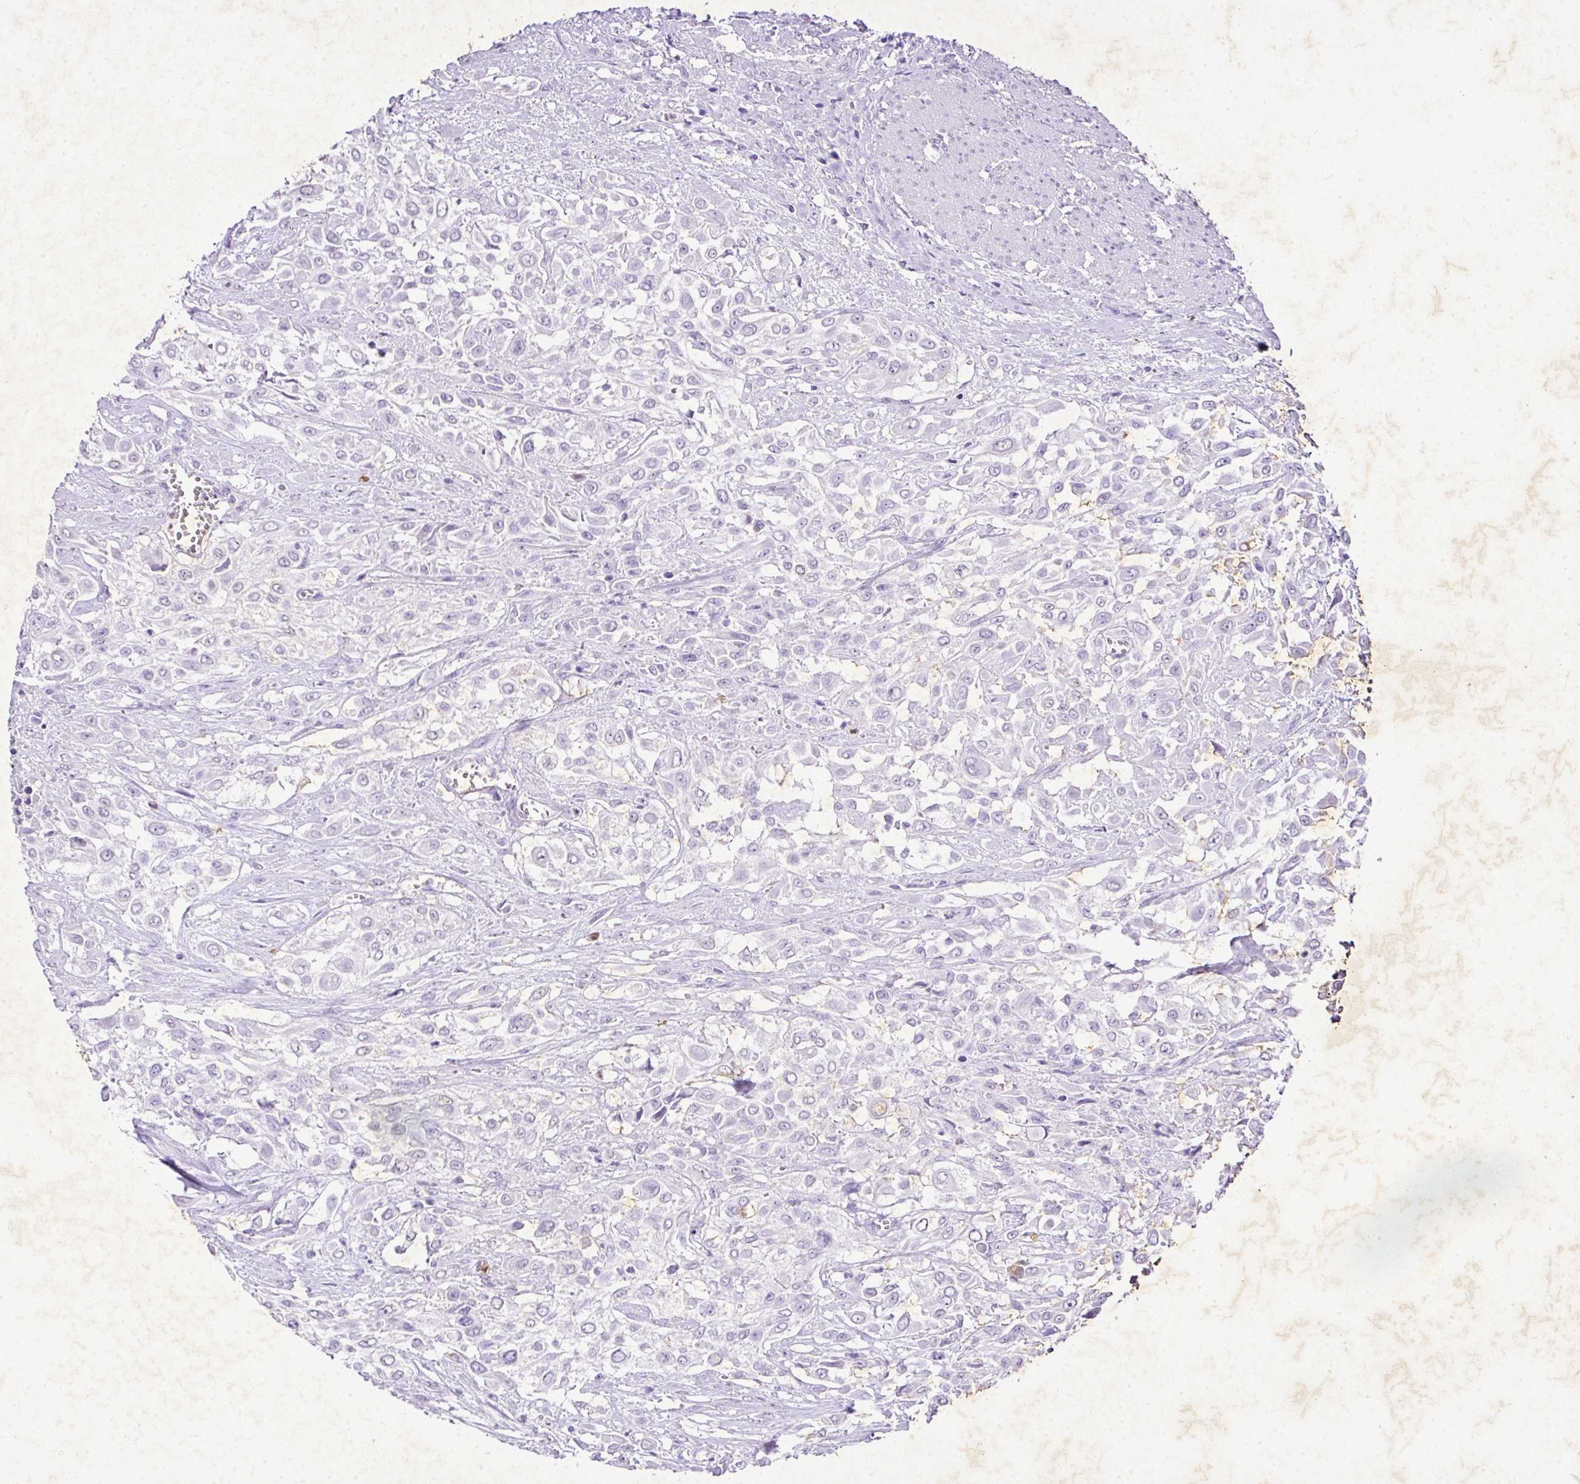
{"staining": {"intensity": "negative", "quantity": "none", "location": "none"}, "tissue": "urothelial cancer", "cell_type": "Tumor cells", "image_type": "cancer", "snomed": [{"axis": "morphology", "description": "Urothelial carcinoma, High grade"}, {"axis": "topography", "description": "Urinary bladder"}], "caption": "Immunohistochemical staining of human urothelial cancer exhibits no significant positivity in tumor cells.", "gene": "KCNJ11", "patient": {"sex": "male", "age": 57}}